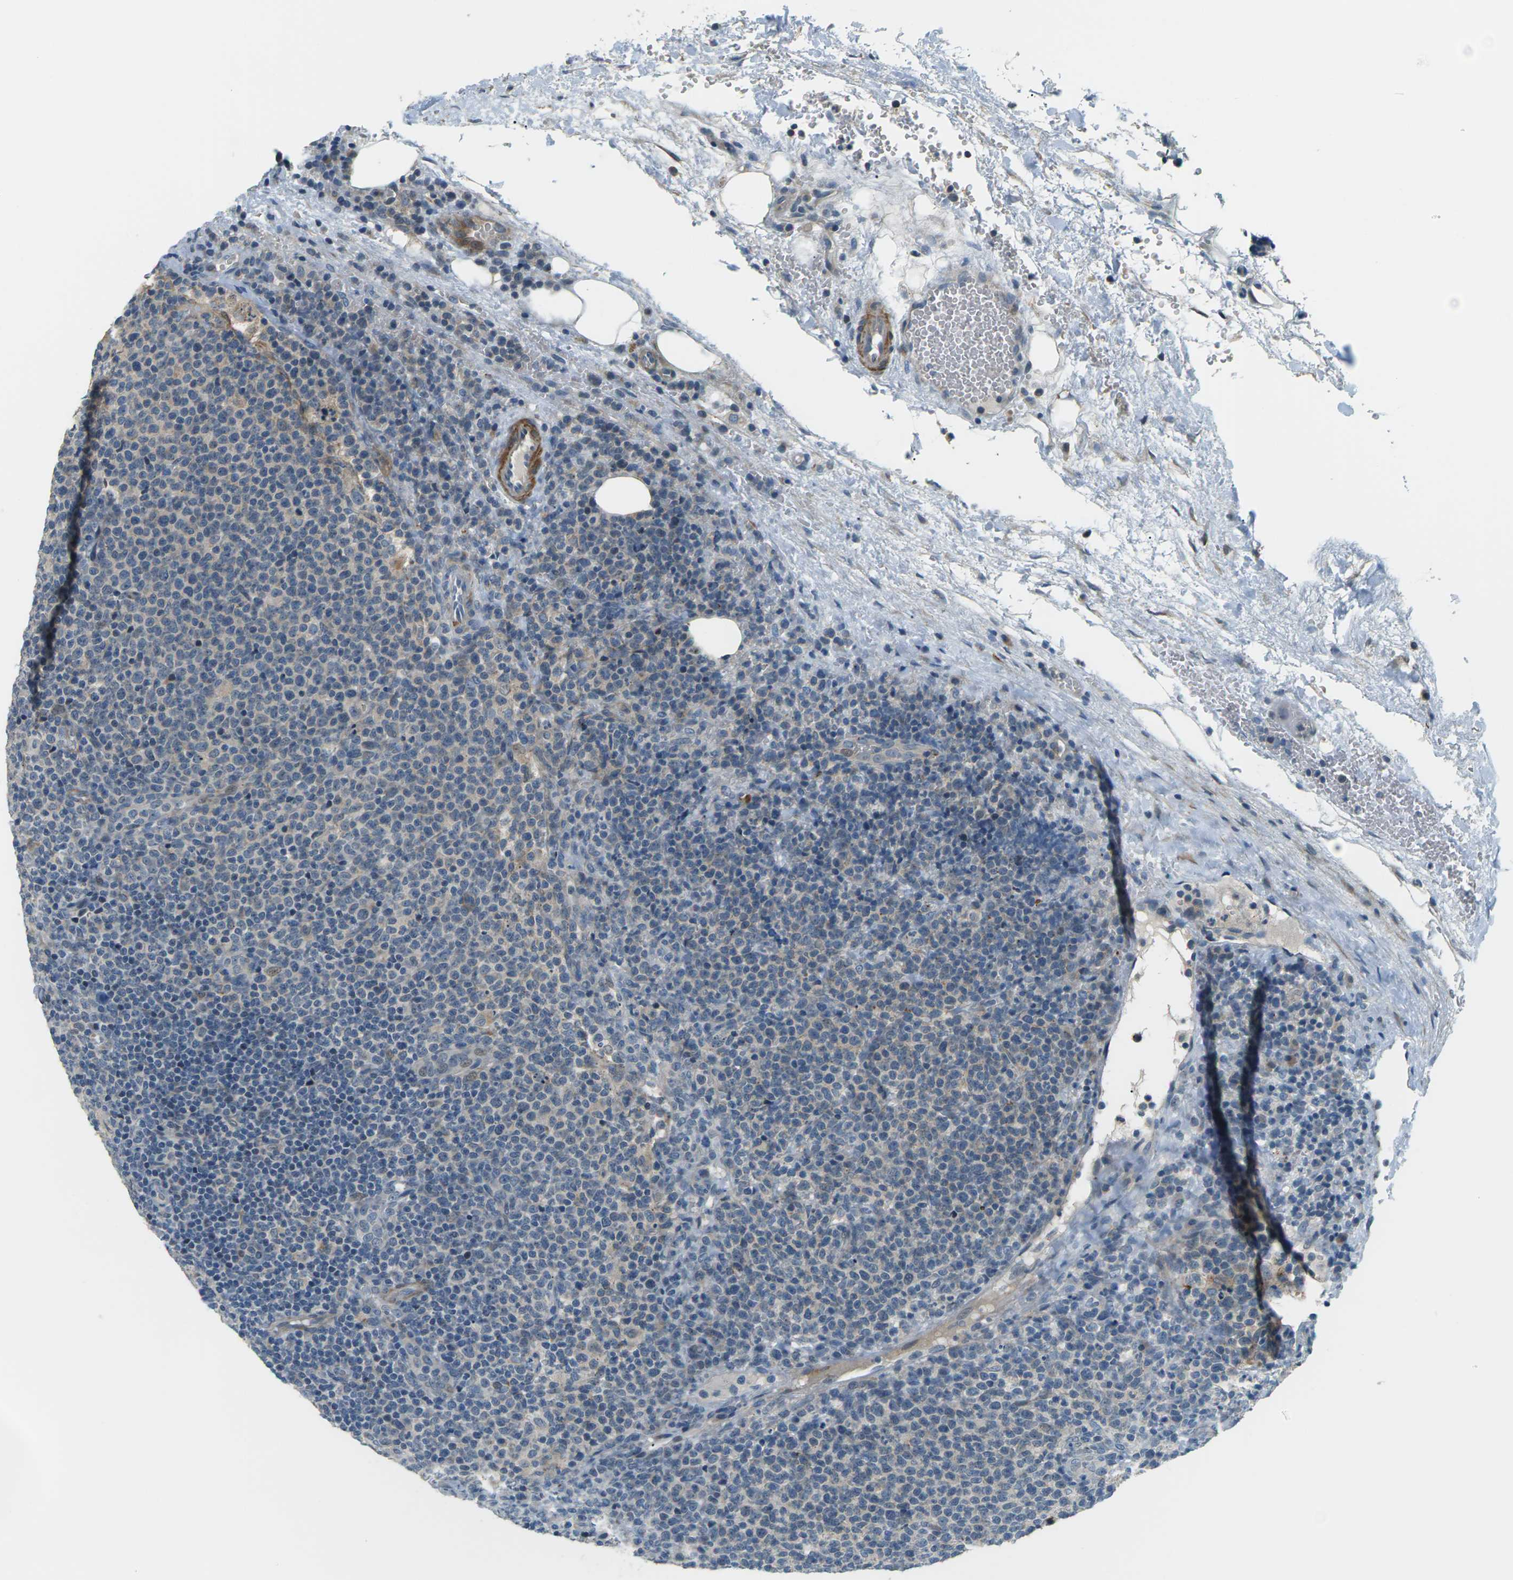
{"staining": {"intensity": "negative", "quantity": "none", "location": "none"}, "tissue": "lymphoma", "cell_type": "Tumor cells", "image_type": "cancer", "snomed": [{"axis": "morphology", "description": "Malignant lymphoma, non-Hodgkin's type, High grade"}, {"axis": "topography", "description": "Lymph node"}], "caption": "Tumor cells are negative for brown protein staining in lymphoma. (DAB (3,3'-diaminobenzidine) IHC with hematoxylin counter stain).", "gene": "SLC13A3", "patient": {"sex": "male", "age": 61}}